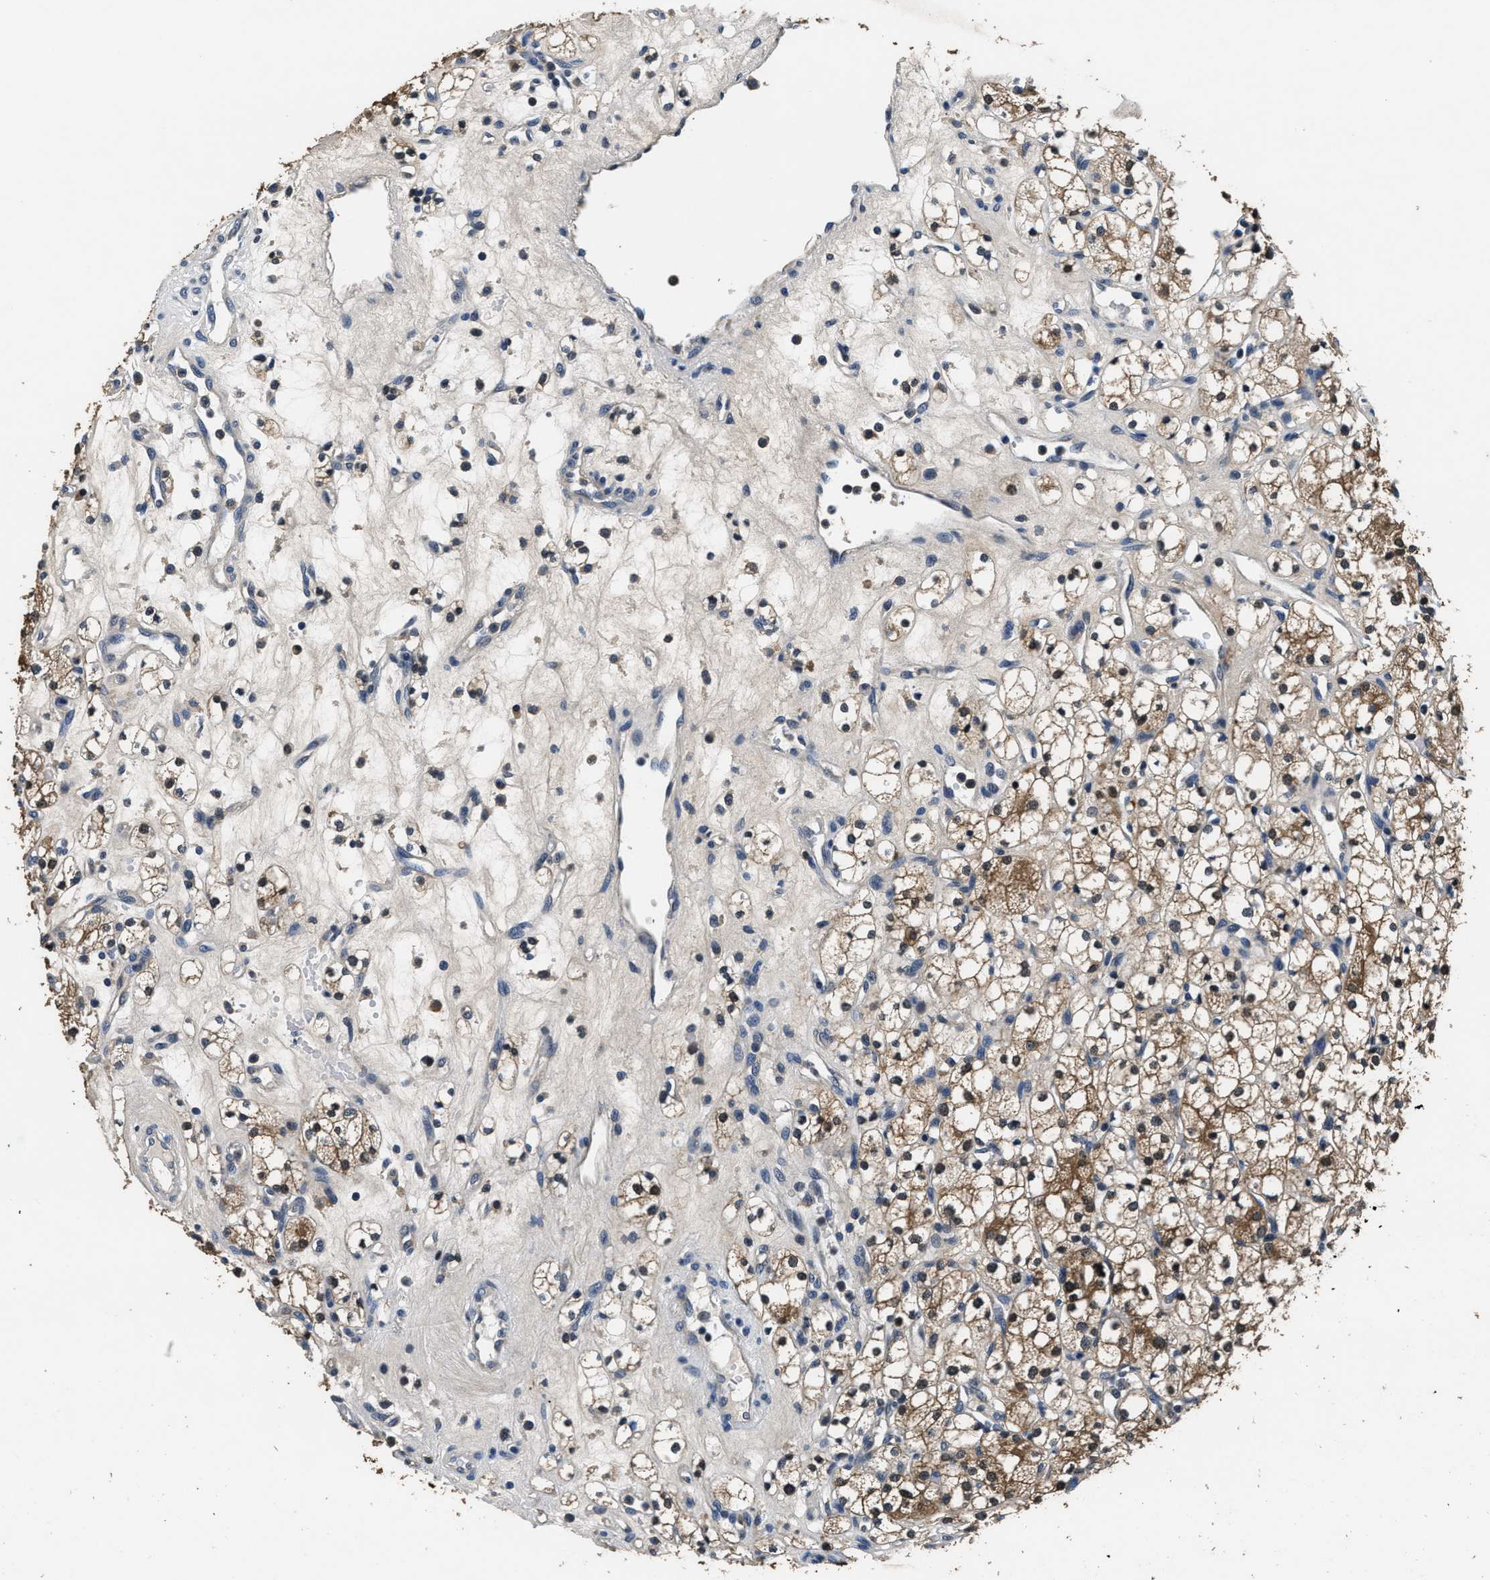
{"staining": {"intensity": "moderate", "quantity": ">75%", "location": "cytoplasmic/membranous"}, "tissue": "renal cancer", "cell_type": "Tumor cells", "image_type": "cancer", "snomed": [{"axis": "morphology", "description": "Adenocarcinoma, NOS"}, {"axis": "topography", "description": "Kidney"}], "caption": "A brown stain shows moderate cytoplasmic/membranous staining of a protein in adenocarcinoma (renal) tumor cells.", "gene": "PHPT1", "patient": {"sex": "male", "age": 77}}